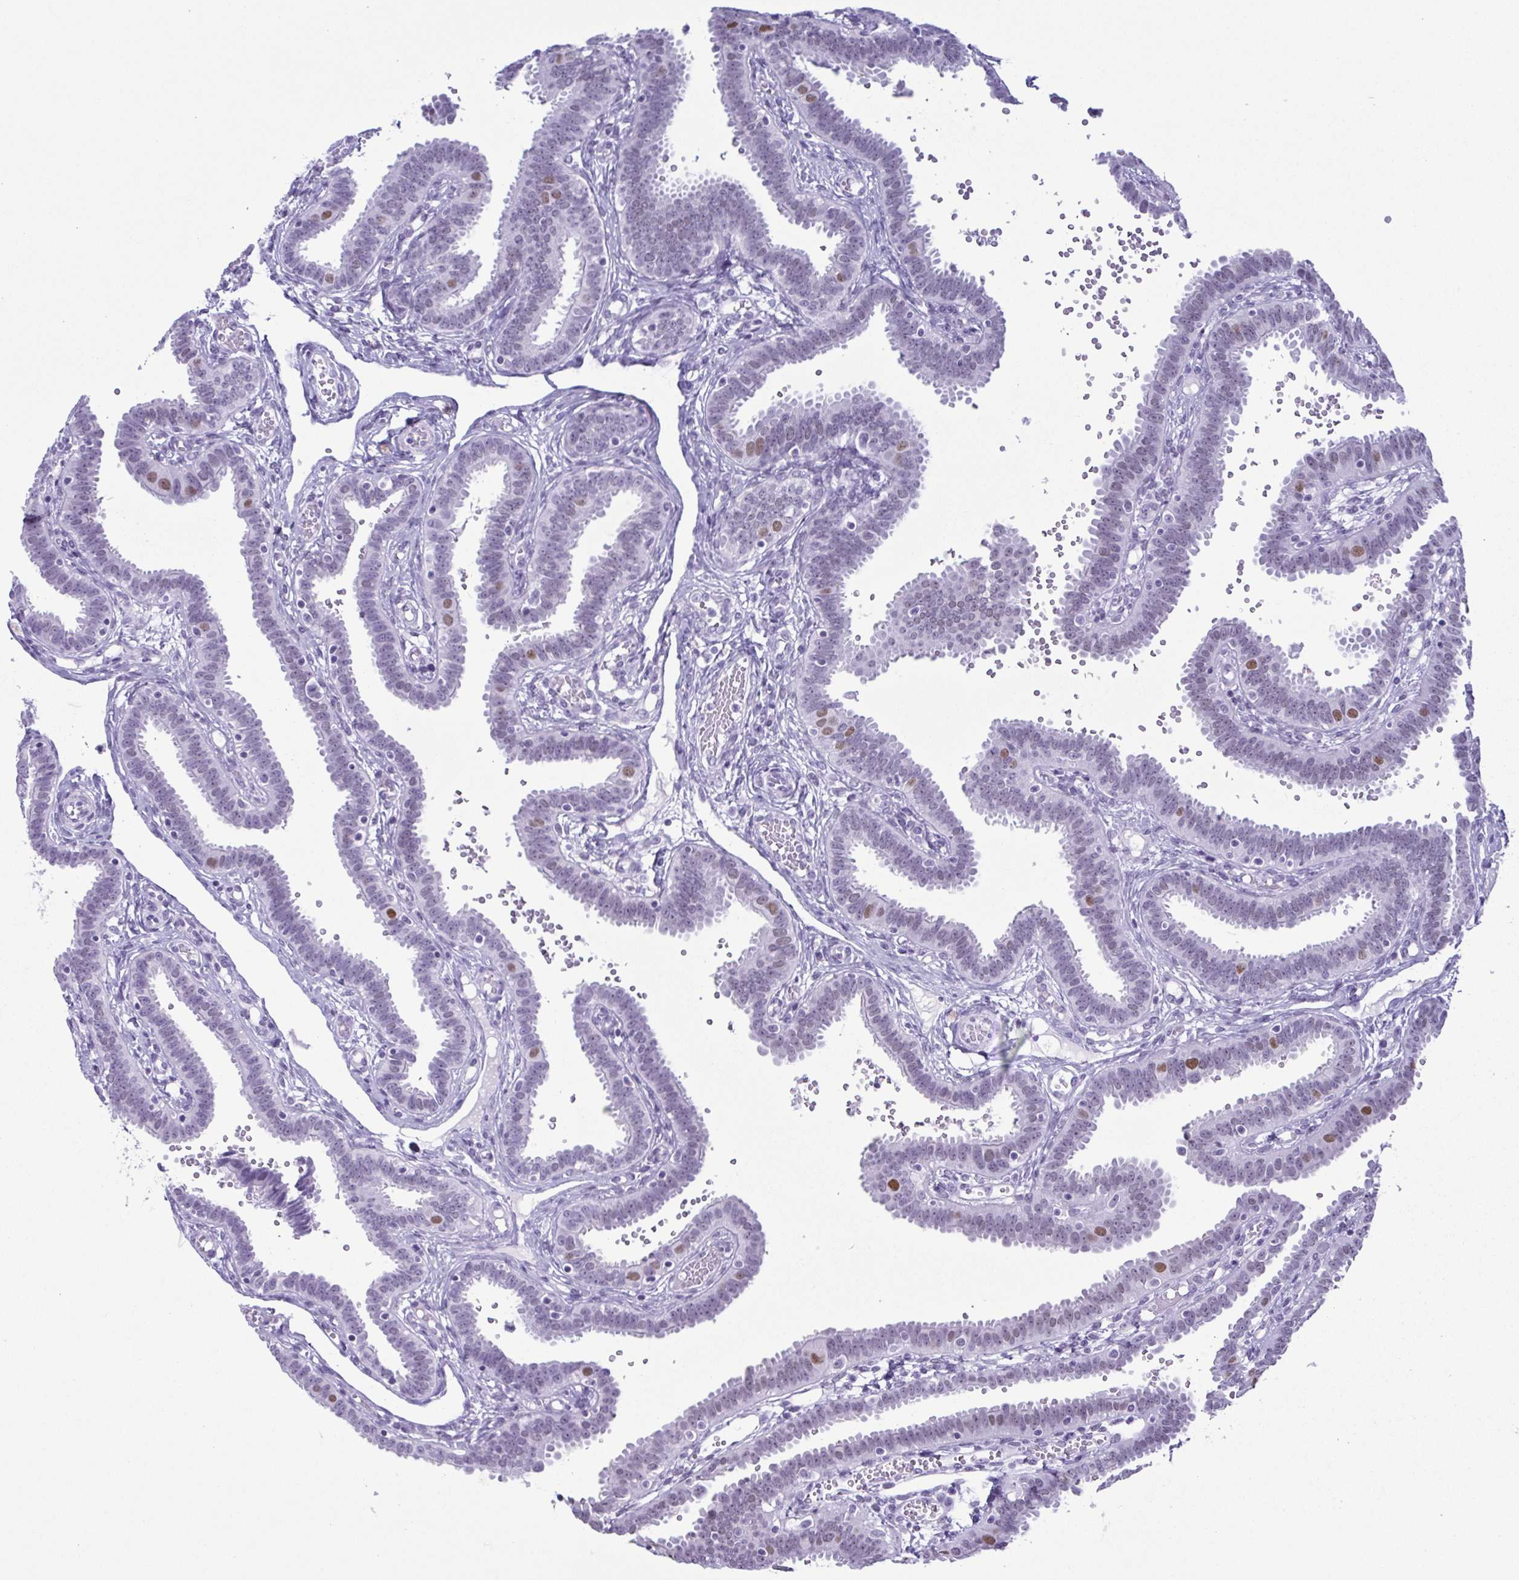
{"staining": {"intensity": "strong", "quantity": "<25%", "location": "nuclear"}, "tissue": "fallopian tube", "cell_type": "Glandular cells", "image_type": "normal", "snomed": [{"axis": "morphology", "description": "Normal tissue, NOS"}, {"axis": "topography", "description": "Fallopian tube"}], "caption": "The photomicrograph reveals staining of benign fallopian tube, revealing strong nuclear protein positivity (brown color) within glandular cells. (DAB = brown stain, brightfield microscopy at high magnification).", "gene": "SUGP2", "patient": {"sex": "female", "age": 37}}